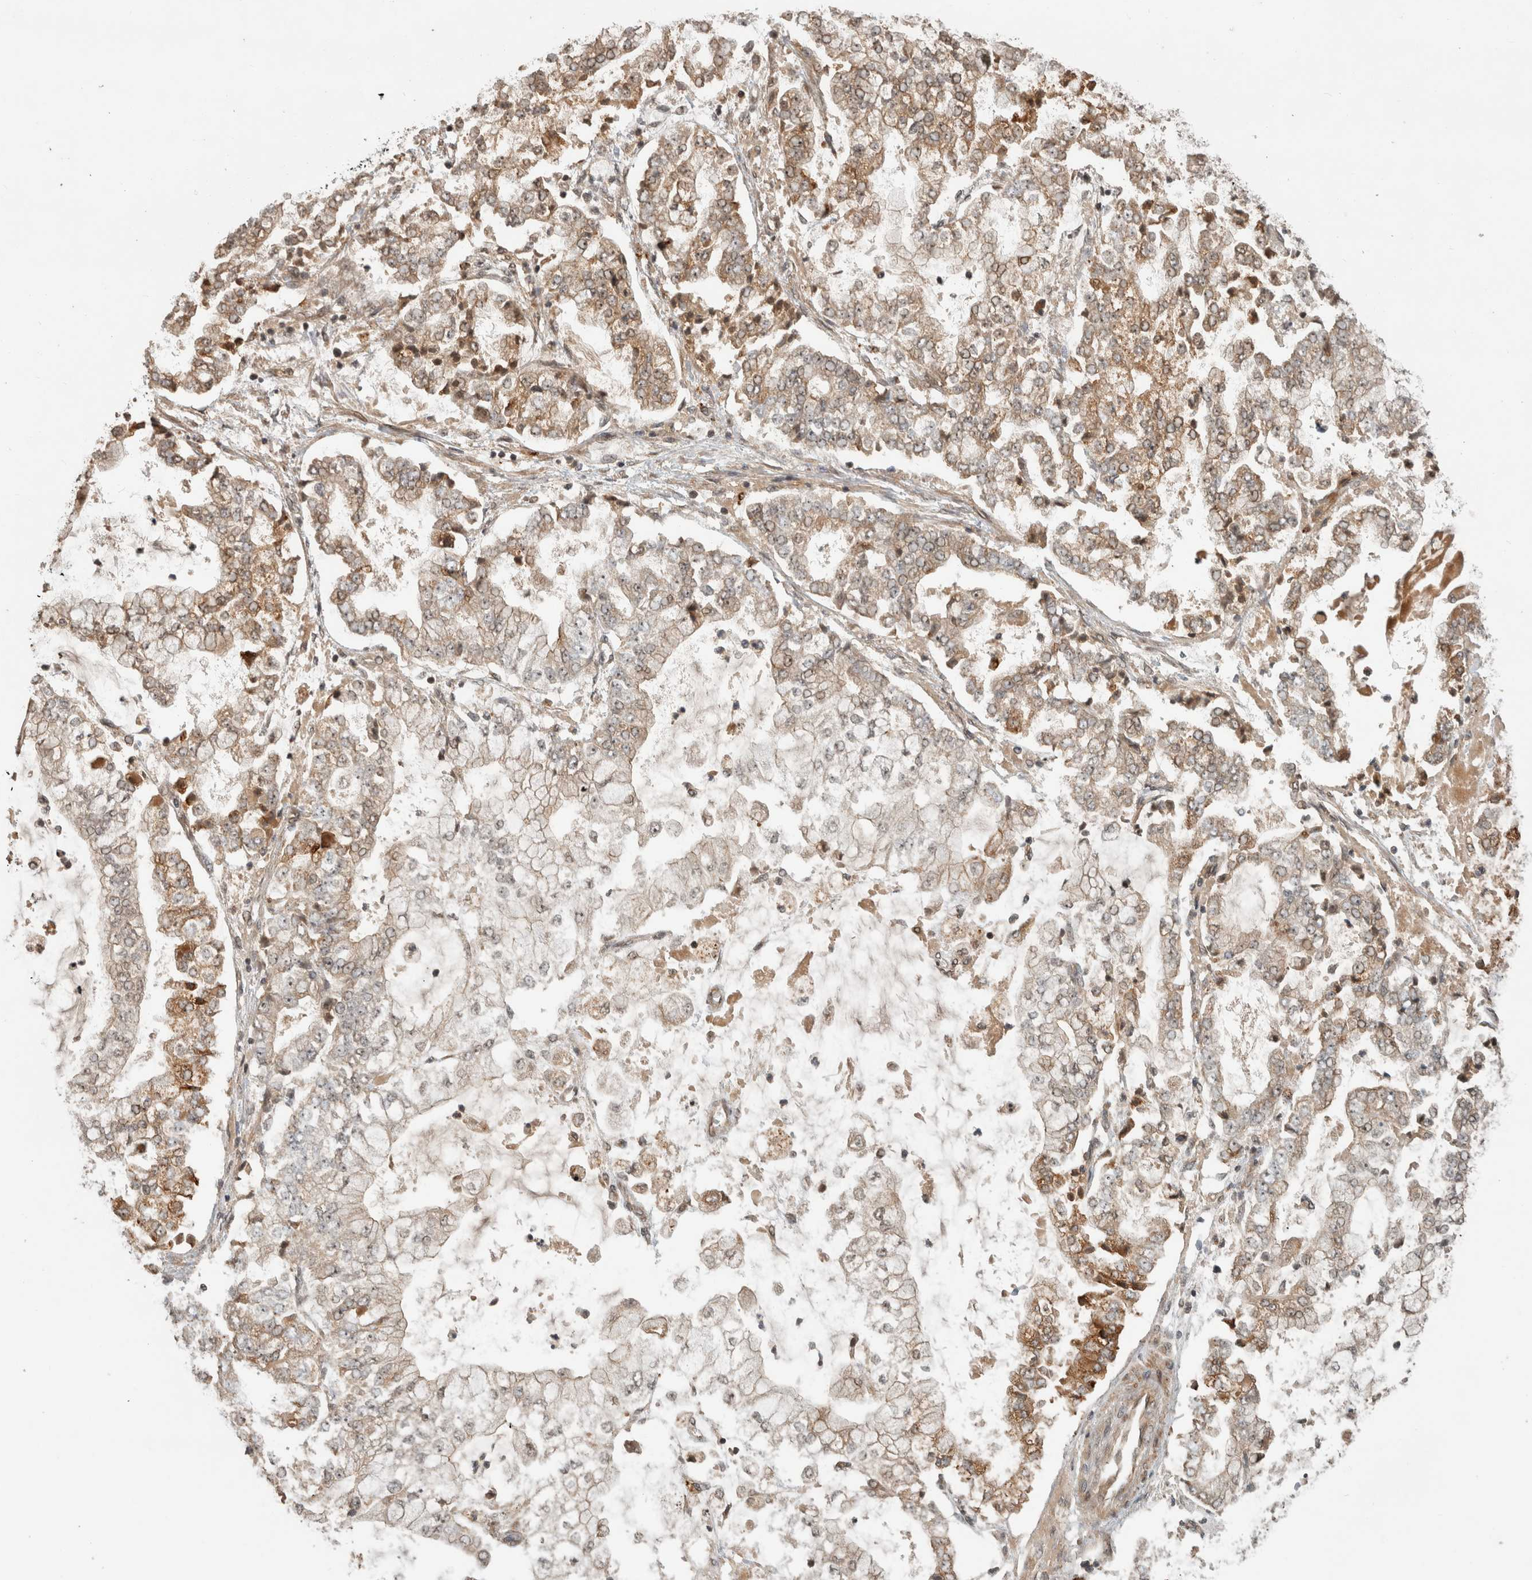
{"staining": {"intensity": "moderate", "quantity": "25%-75%", "location": "cytoplasmic/membranous"}, "tissue": "stomach cancer", "cell_type": "Tumor cells", "image_type": "cancer", "snomed": [{"axis": "morphology", "description": "Adenocarcinoma, NOS"}, {"axis": "topography", "description": "Stomach"}], "caption": "Tumor cells demonstrate medium levels of moderate cytoplasmic/membranous staining in approximately 25%-75% of cells in human adenocarcinoma (stomach).", "gene": "PITPNC1", "patient": {"sex": "male", "age": 76}}